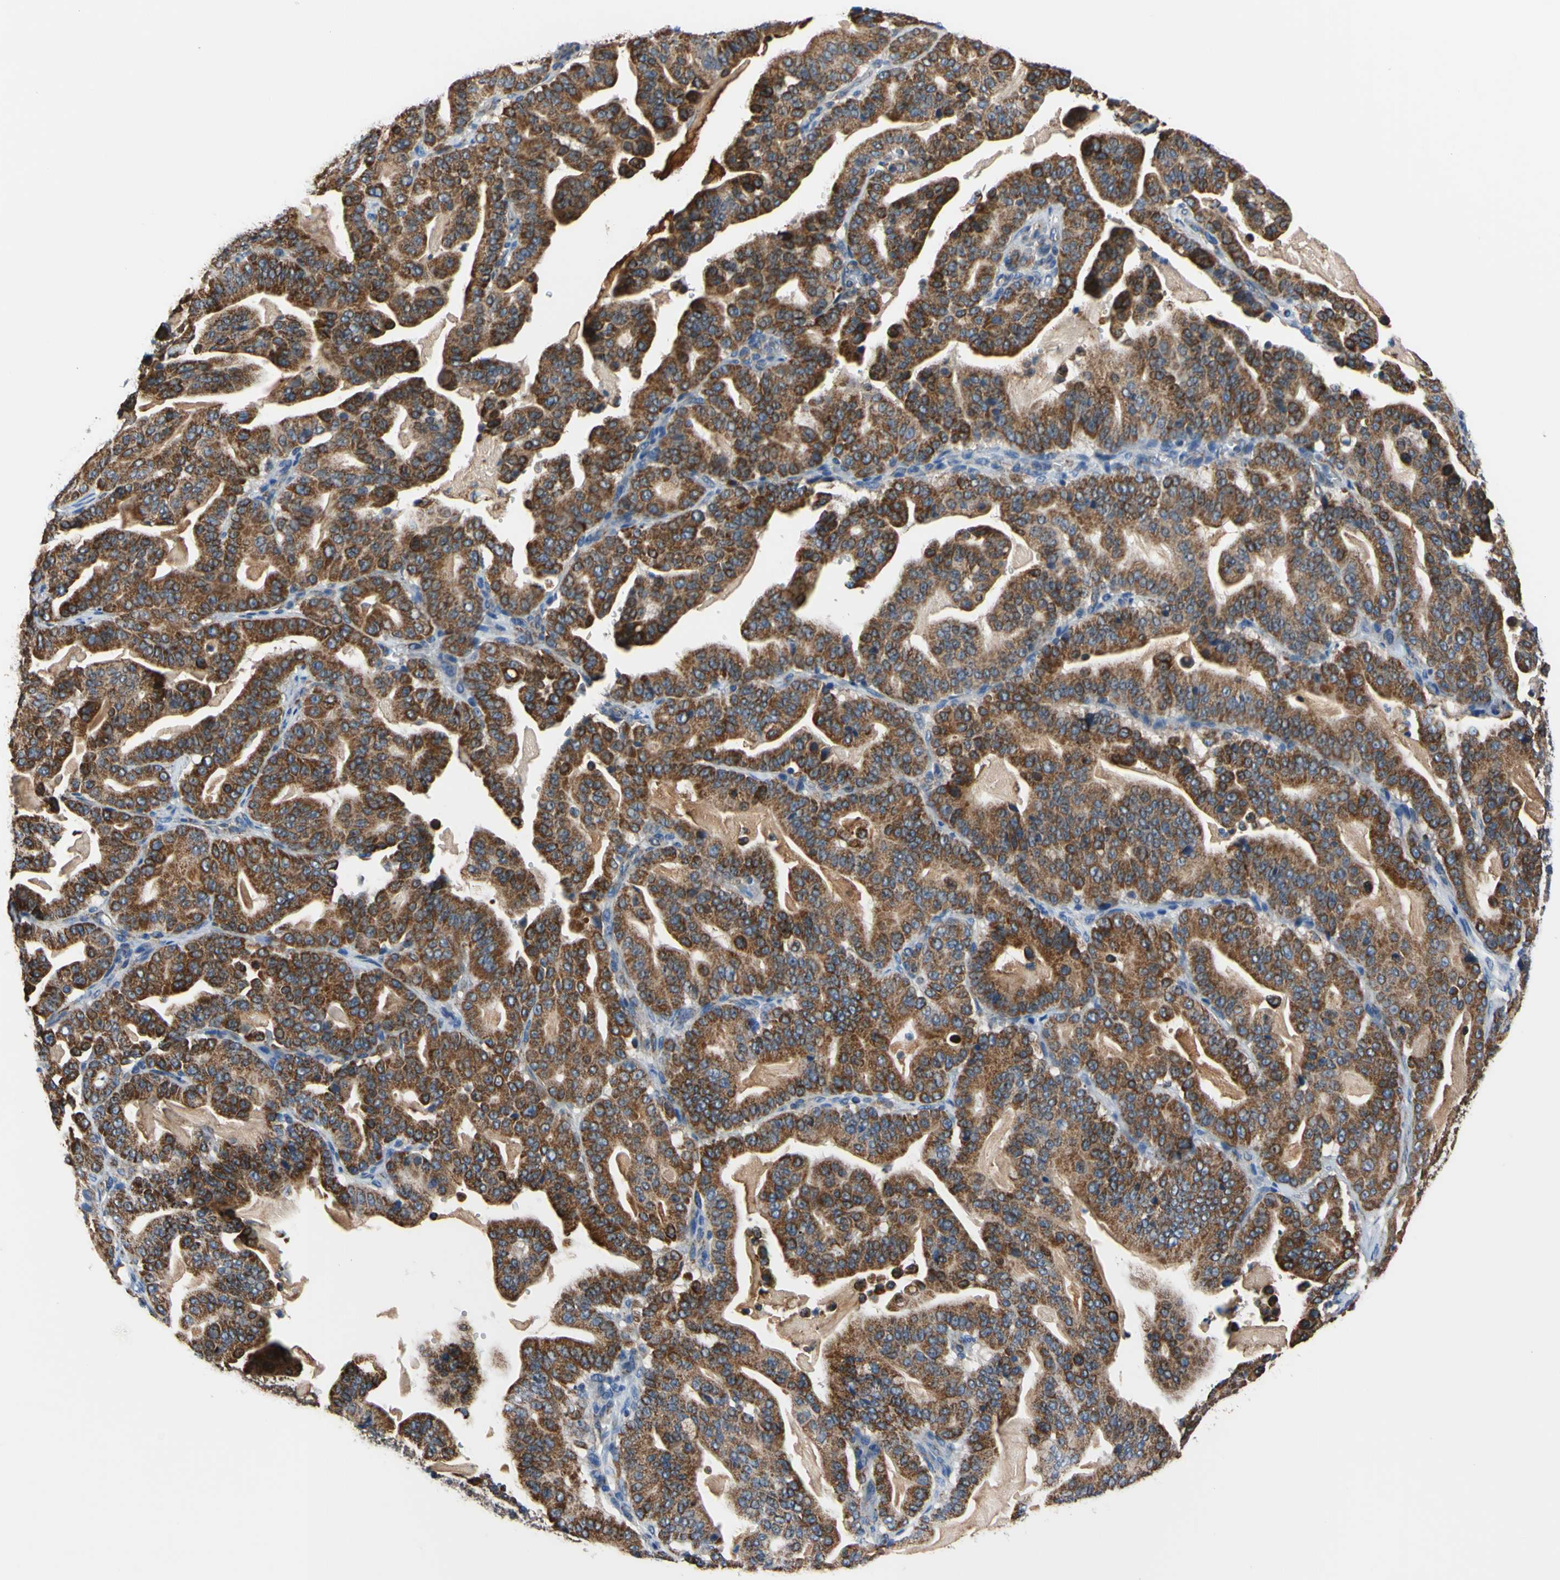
{"staining": {"intensity": "strong", "quantity": ">75%", "location": "cytoplasmic/membranous"}, "tissue": "pancreatic cancer", "cell_type": "Tumor cells", "image_type": "cancer", "snomed": [{"axis": "morphology", "description": "Adenocarcinoma, NOS"}, {"axis": "topography", "description": "Pancreas"}], "caption": "Immunohistochemical staining of pancreatic cancer (adenocarcinoma) reveals strong cytoplasmic/membranous protein expression in approximately >75% of tumor cells.", "gene": "CLPP", "patient": {"sex": "male", "age": 63}}